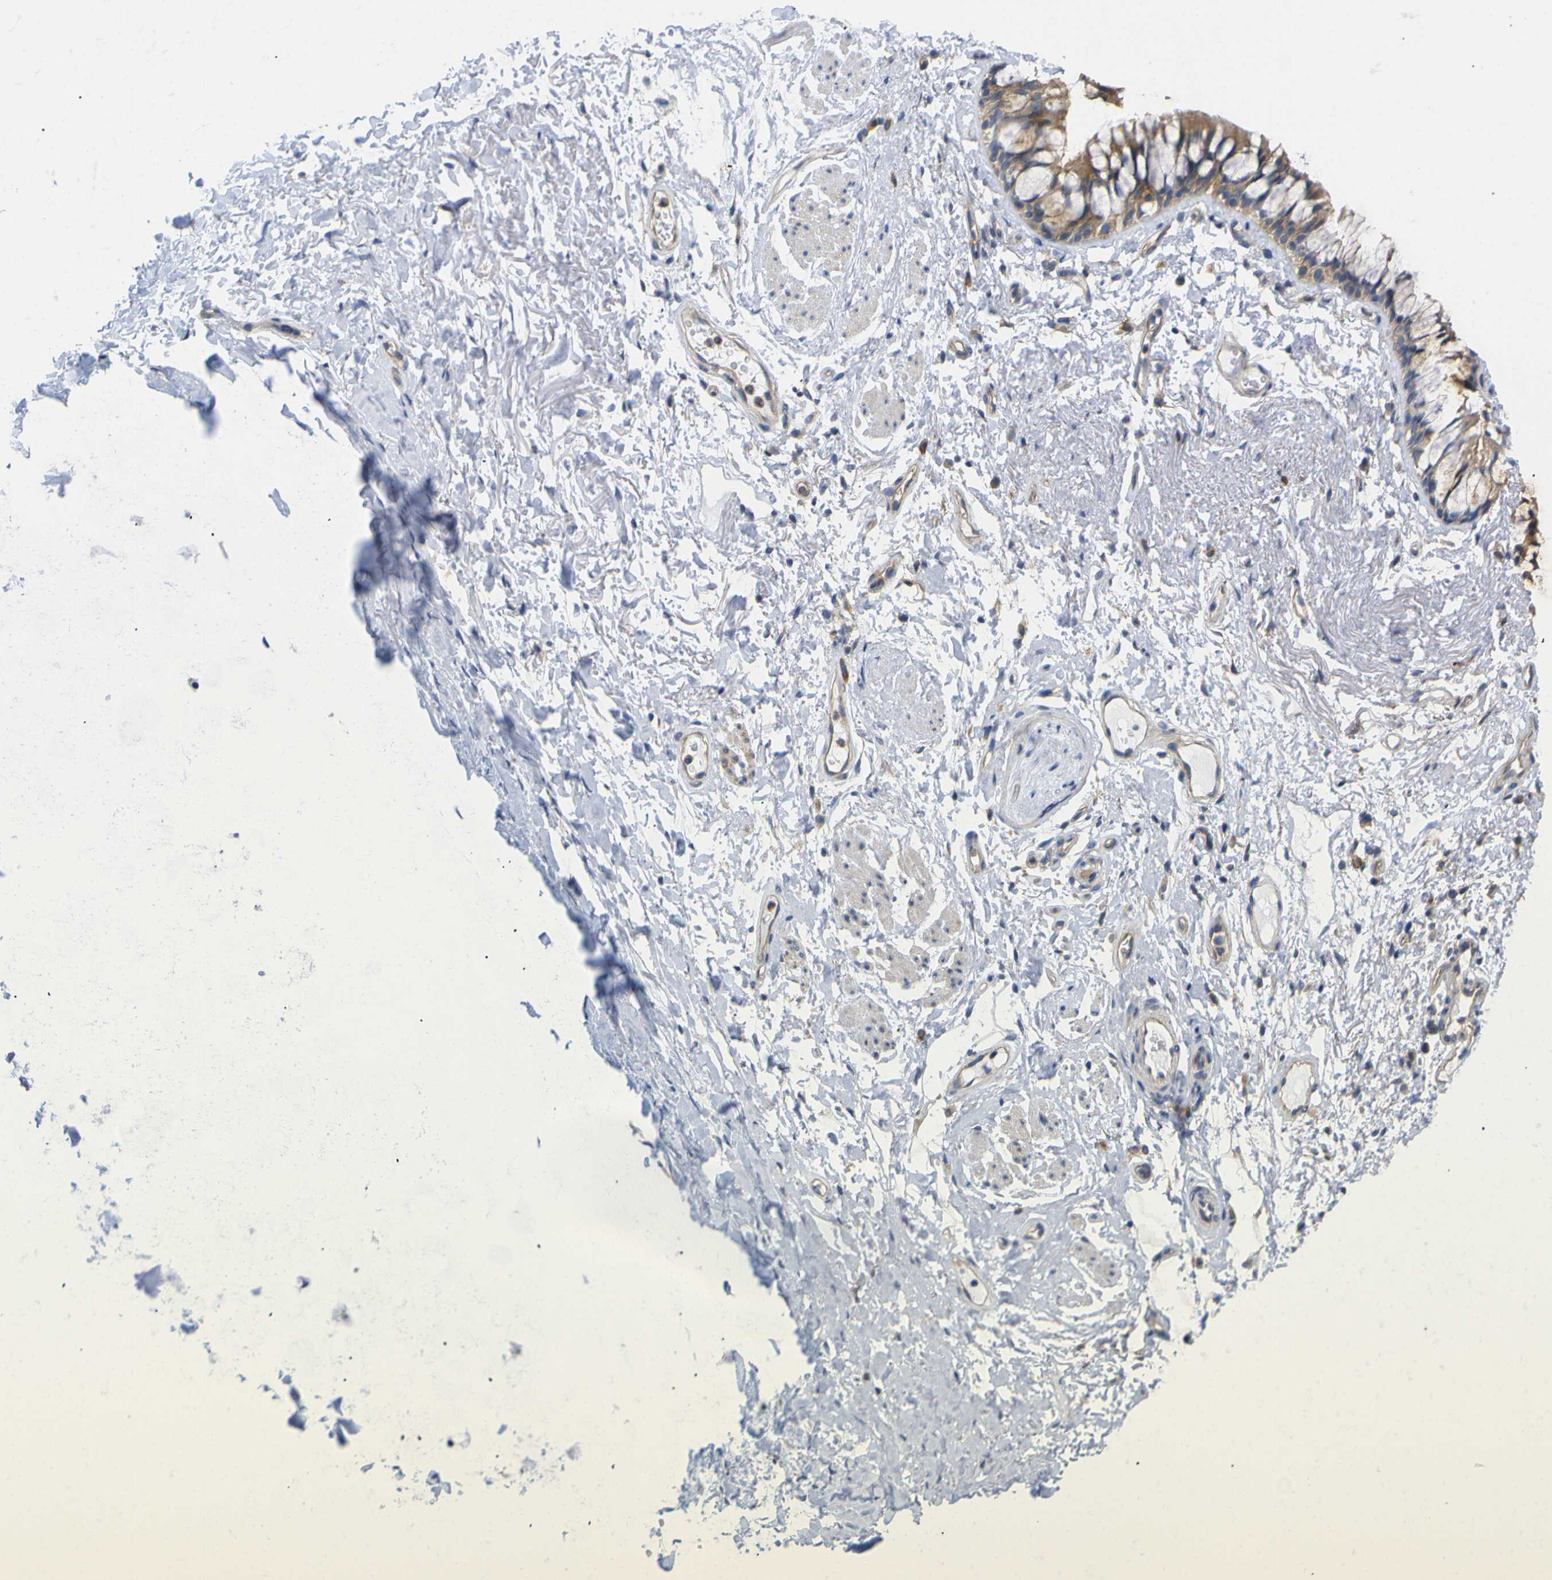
{"staining": {"intensity": "weak", "quantity": ">75%", "location": "cytoplasmic/membranous"}, "tissue": "adipose tissue", "cell_type": "Adipocytes", "image_type": "normal", "snomed": [{"axis": "morphology", "description": "Normal tissue, NOS"}, {"axis": "topography", "description": "Cartilage tissue"}, {"axis": "topography", "description": "Bronchus"}], "caption": "Immunohistochemistry (DAB (3,3'-diaminobenzidine)) staining of normal human adipose tissue demonstrates weak cytoplasmic/membranous protein staining in approximately >75% of adipocytes. (Stains: DAB (3,3'-diaminobenzidine) in brown, nuclei in blue, Microscopy: brightfield microscopy at high magnification).", "gene": "USH1C", "patient": {"sex": "female", "age": 73}}